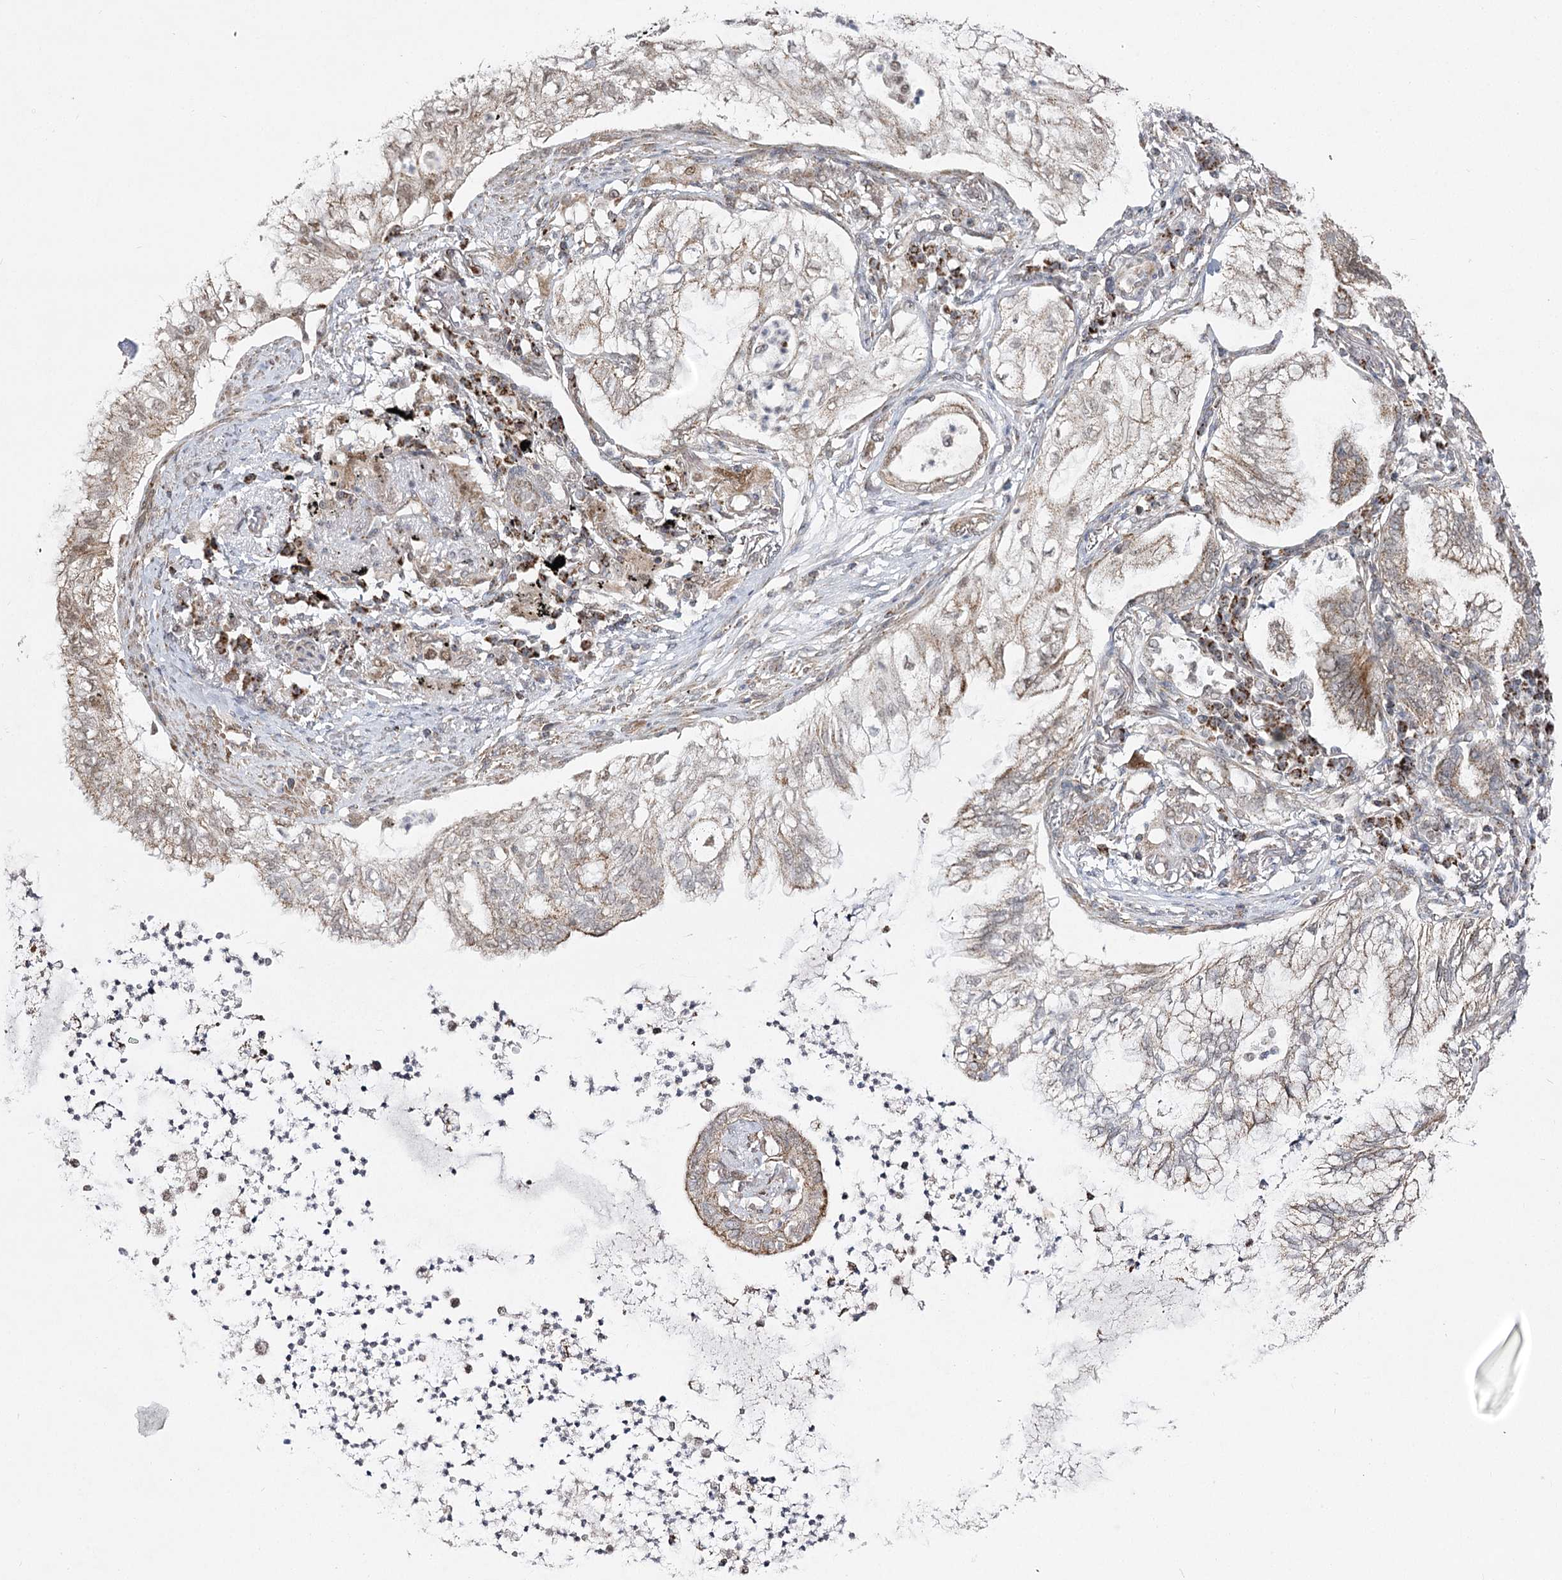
{"staining": {"intensity": "weak", "quantity": ">75%", "location": "cytoplasmic/membranous,nuclear"}, "tissue": "lung cancer", "cell_type": "Tumor cells", "image_type": "cancer", "snomed": [{"axis": "morphology", "description": "Adenocarcinoma, NOS"}, {"axis": "topography", "description": "Lung"}], "caption": "This is a micrograph of IHC staining of lung cancer (adenocarcinoma), which shows weak staining in the cytoplasmic/membranous and nuclear of tumor cells.", "gene": "SLC4A1AP", "patient": {"sex": "female", "age": 70}}